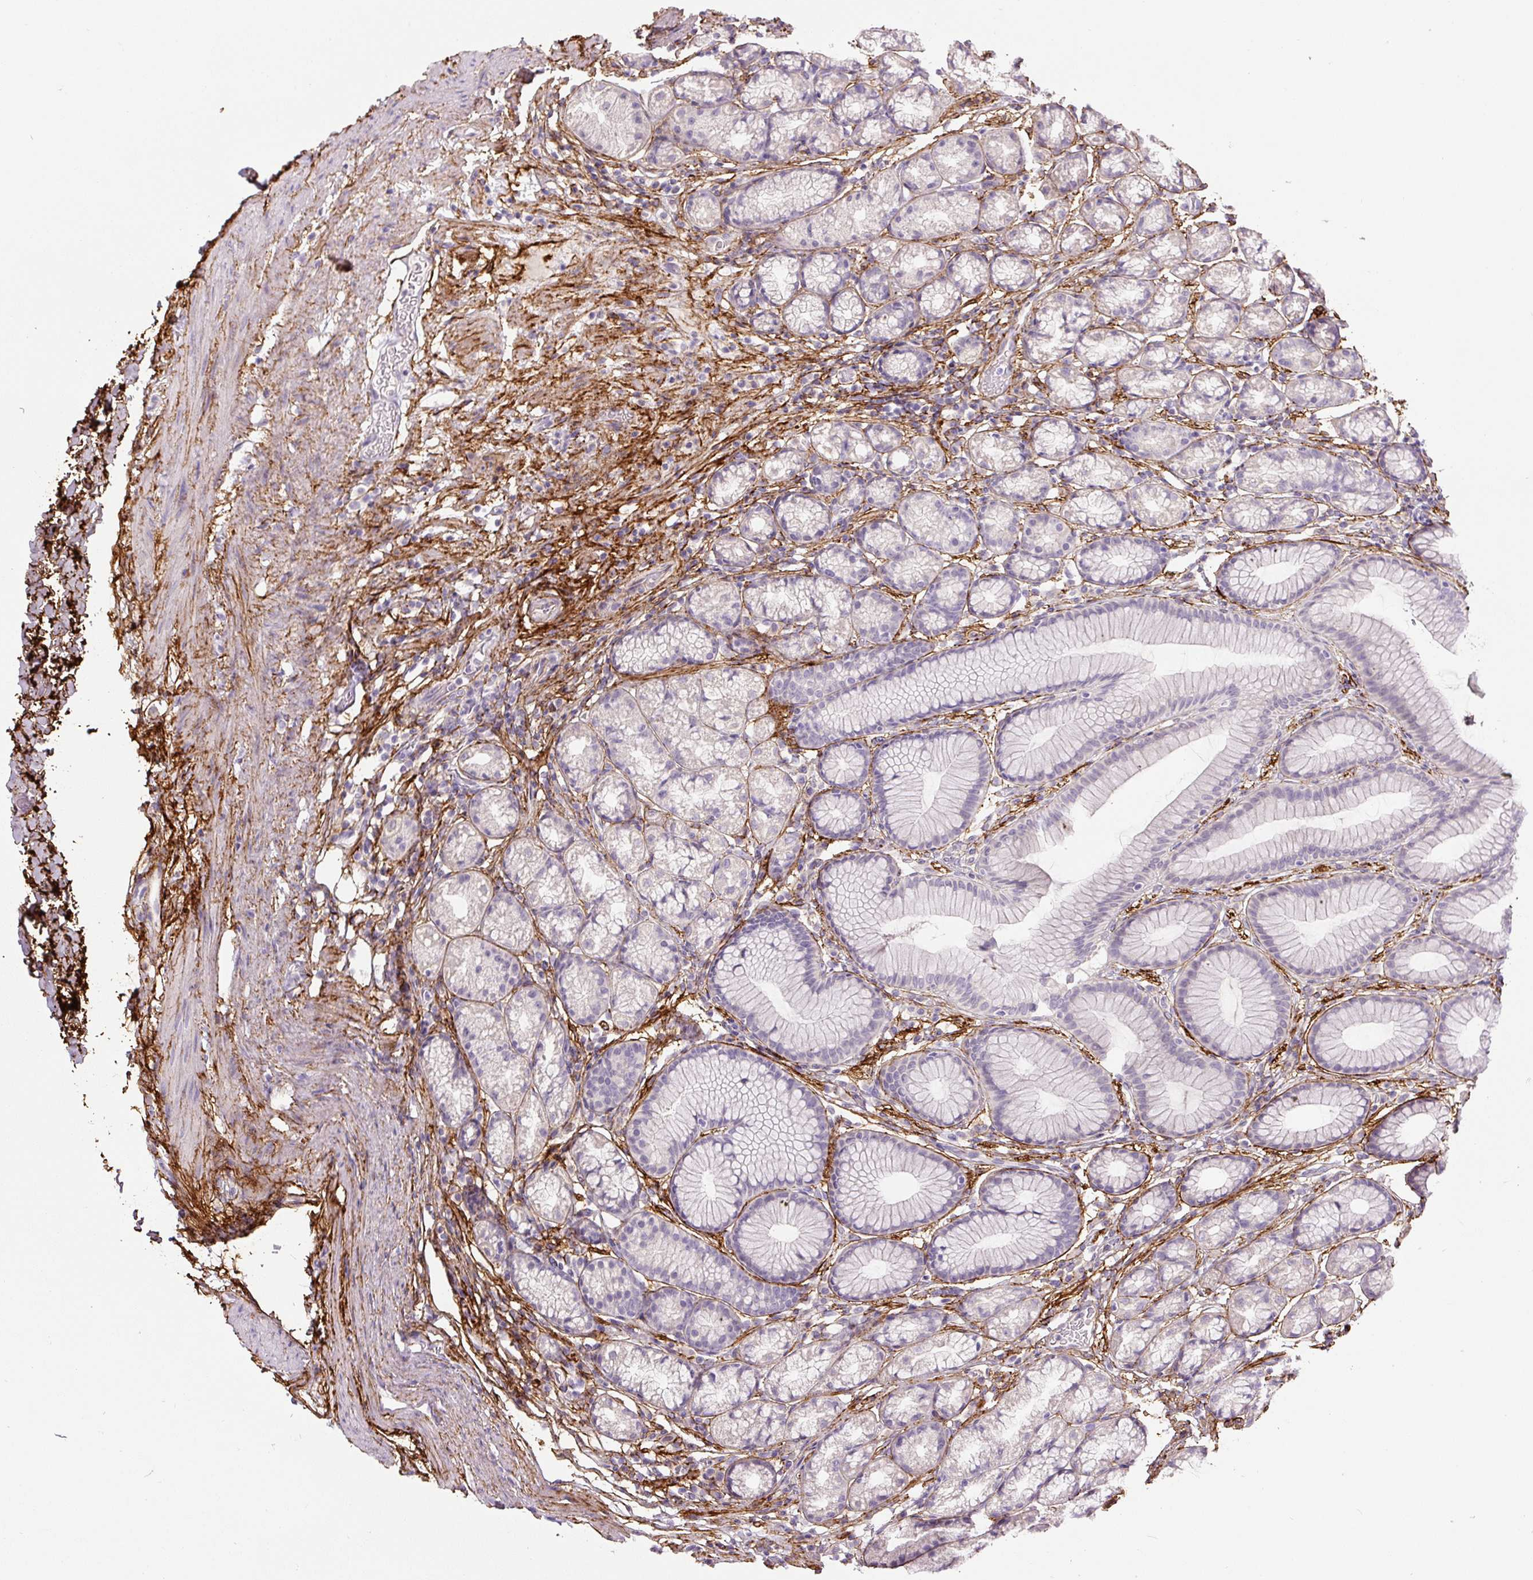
{"staining": {"intensity": "negative", "quantity": "none", "location": "none"}, "tissue": "stomach", "cell_type": "Glandular cells", "image_type": "normal", "snomed": [{"axis": "morphology", "description": "Normal tissue, NOS"}, {"axis": "topography", "description": "Stomach, lower"}], "caption": "A photomicrograph of human stomach is negative for staining in glandular cells.", "gene": "FBN1", "patient": {"sex": "male", "age": 67}}